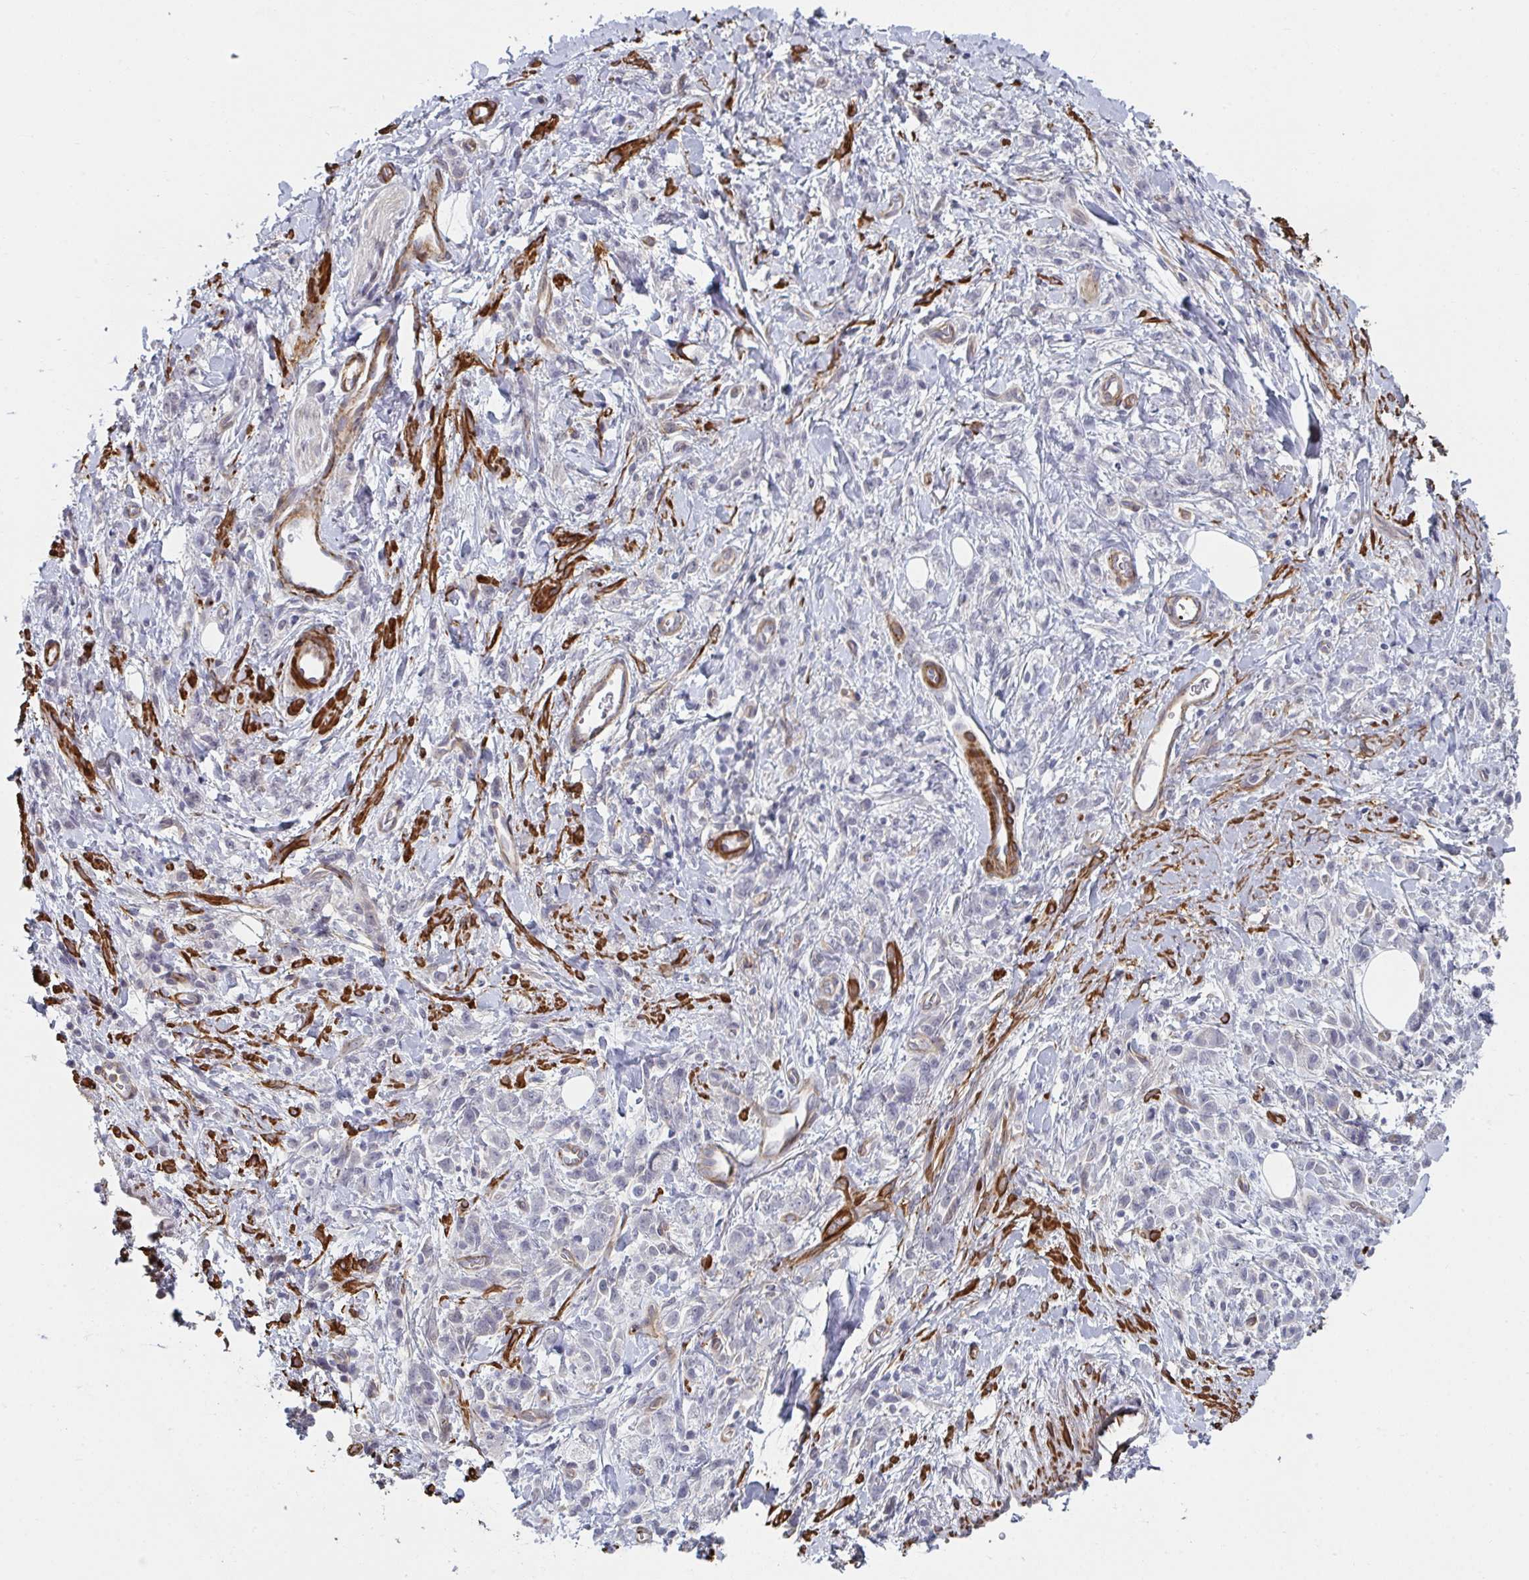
{"staining": {"intensity": "negative", "quantity": "none", "location": "none"}, "tissue": "stomach cancer", "cell_type": "Tumor cells", "image_type": "cancer", "snomed": [{"axis": "morphology", "description": "Adenocarcinoma, NOS"}, {"axis": "topography", "description": "Stomach"}], "caption": "DAB (3,3'-diaminobenzidine) immunohistochemical staining of human stomach cancer (adenocarcinoma) demonstrates no significant positivity in tumor cells.", "gene": "NEURL4", "patient": {"sex": "male", "age": 77}}